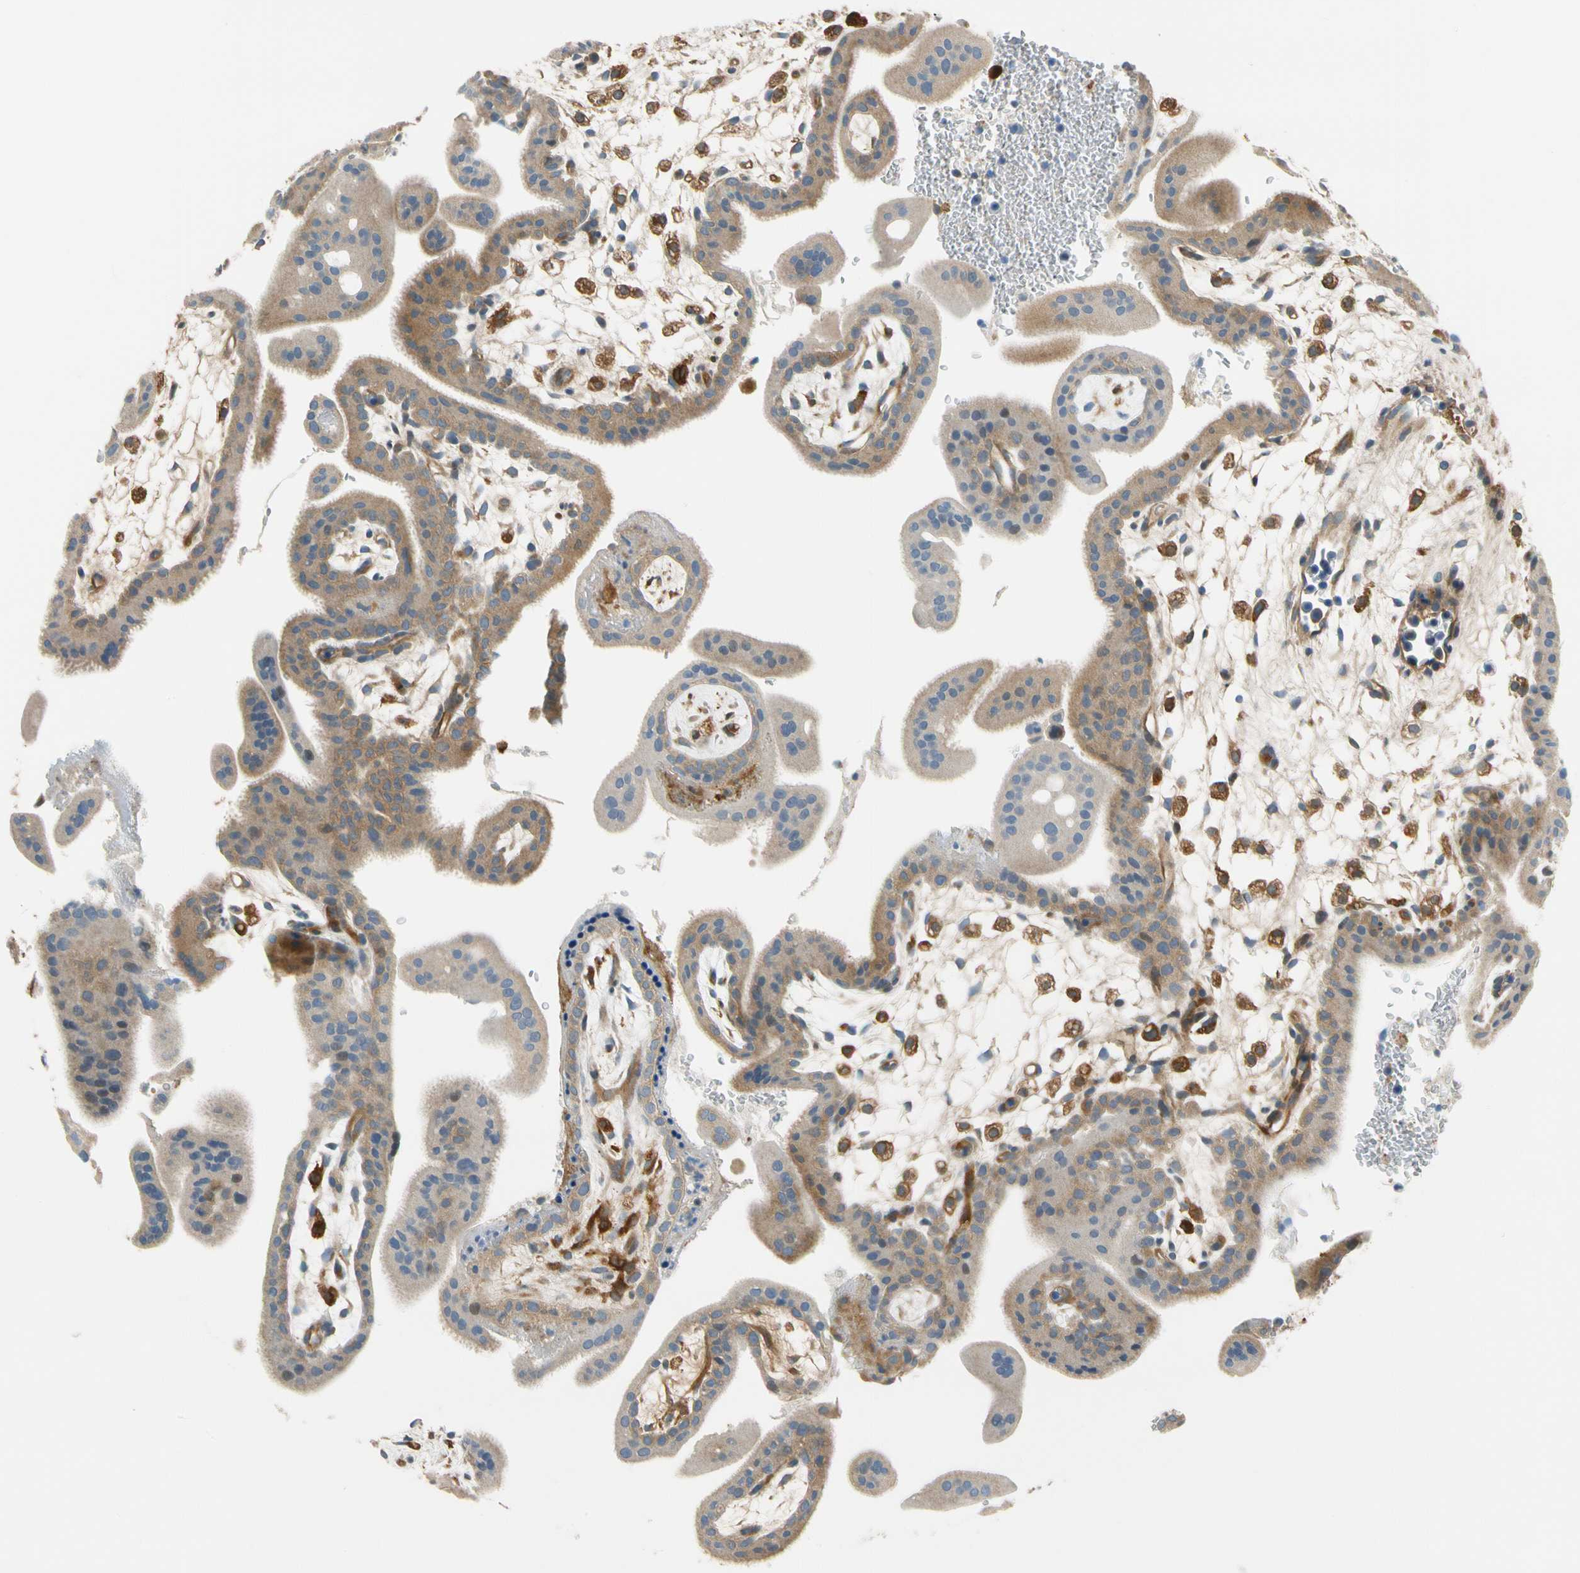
{"staining": {"intensity": "moderate", "quantity": ">75%", "location": "cytoplasmic/membranous"}, "tissue": "placenta", "cell_type": "Decidual cells", "image_type": "normal", "snomed": [{"axis": "morphology", "description": "Normal tissue, NOS"}, {"axis": "topography", "description": "Placenta"}], "caption": "DAB immunohistochemical staining of normal human placenta shows moderate cytoplasmic/membranous protein positivity in approximately >75% of decidual cells. The protein is stained brown, and the nuclei are stained in blue (DAB (3,3'-diaminobenzidine) IHC with brightfield microscopy, high magnification).", "gene": "PARP14", "patient": {"sex": "female", "age": 35}}